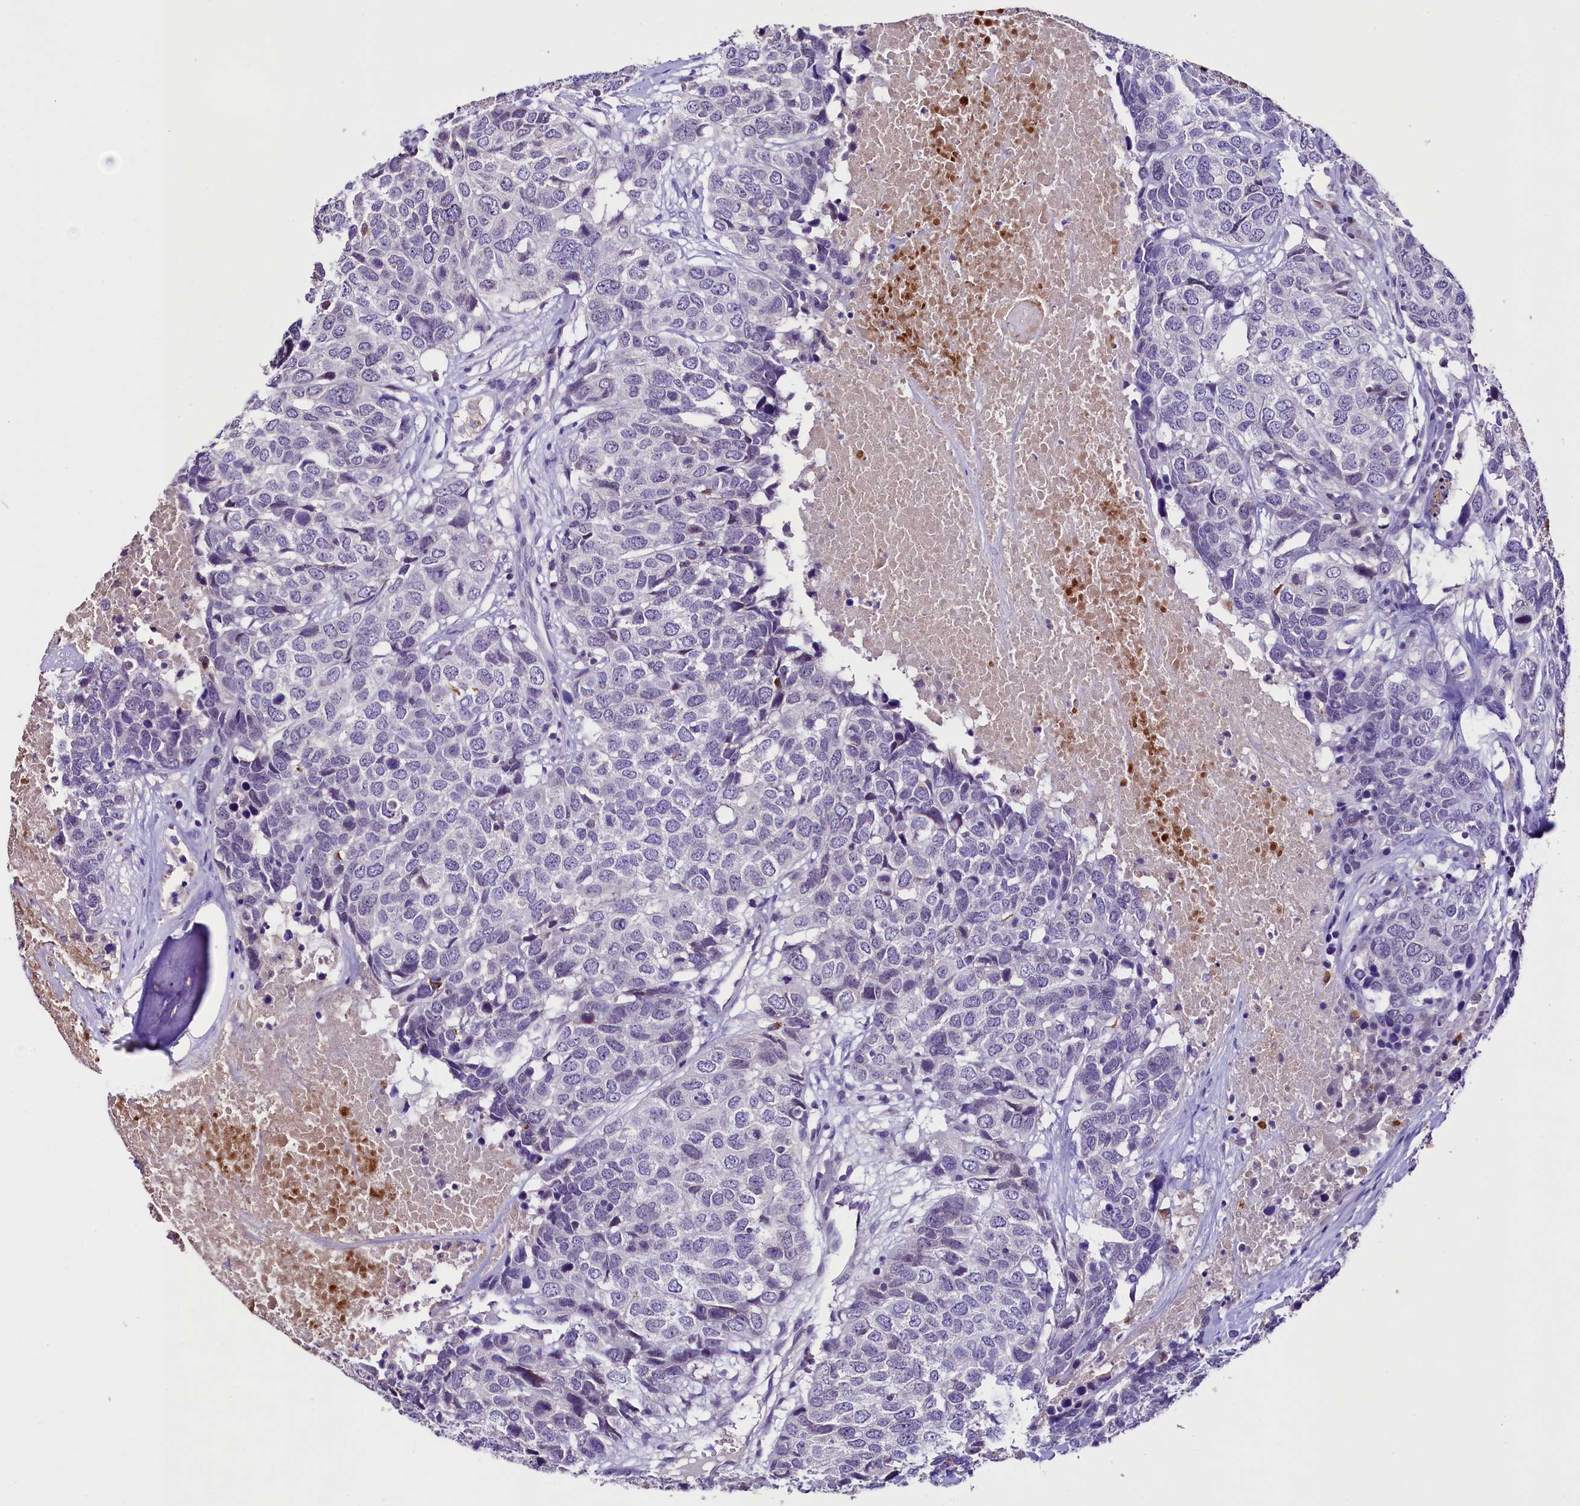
{"staining": {"intensity": "negative", "quantity": "none", "location": "none"}, "tissue": "head and neck cancer", "cell_type": "Tumor cells", "image_type": "cancer", "snomed": [{"axis": "morphology", "description": "Squamous cell carcinoma, NOS"}, {"axis": "topography", "description": "Head-Neck"}], "caption": "A high-resolution image shows immunohistochemistry staining of head and neck squamous cell carcinoma, which reveals no significant positivity in tumor cells.", "gene": "MEX3B", "patient": {"sex": "male", "age": 66}}